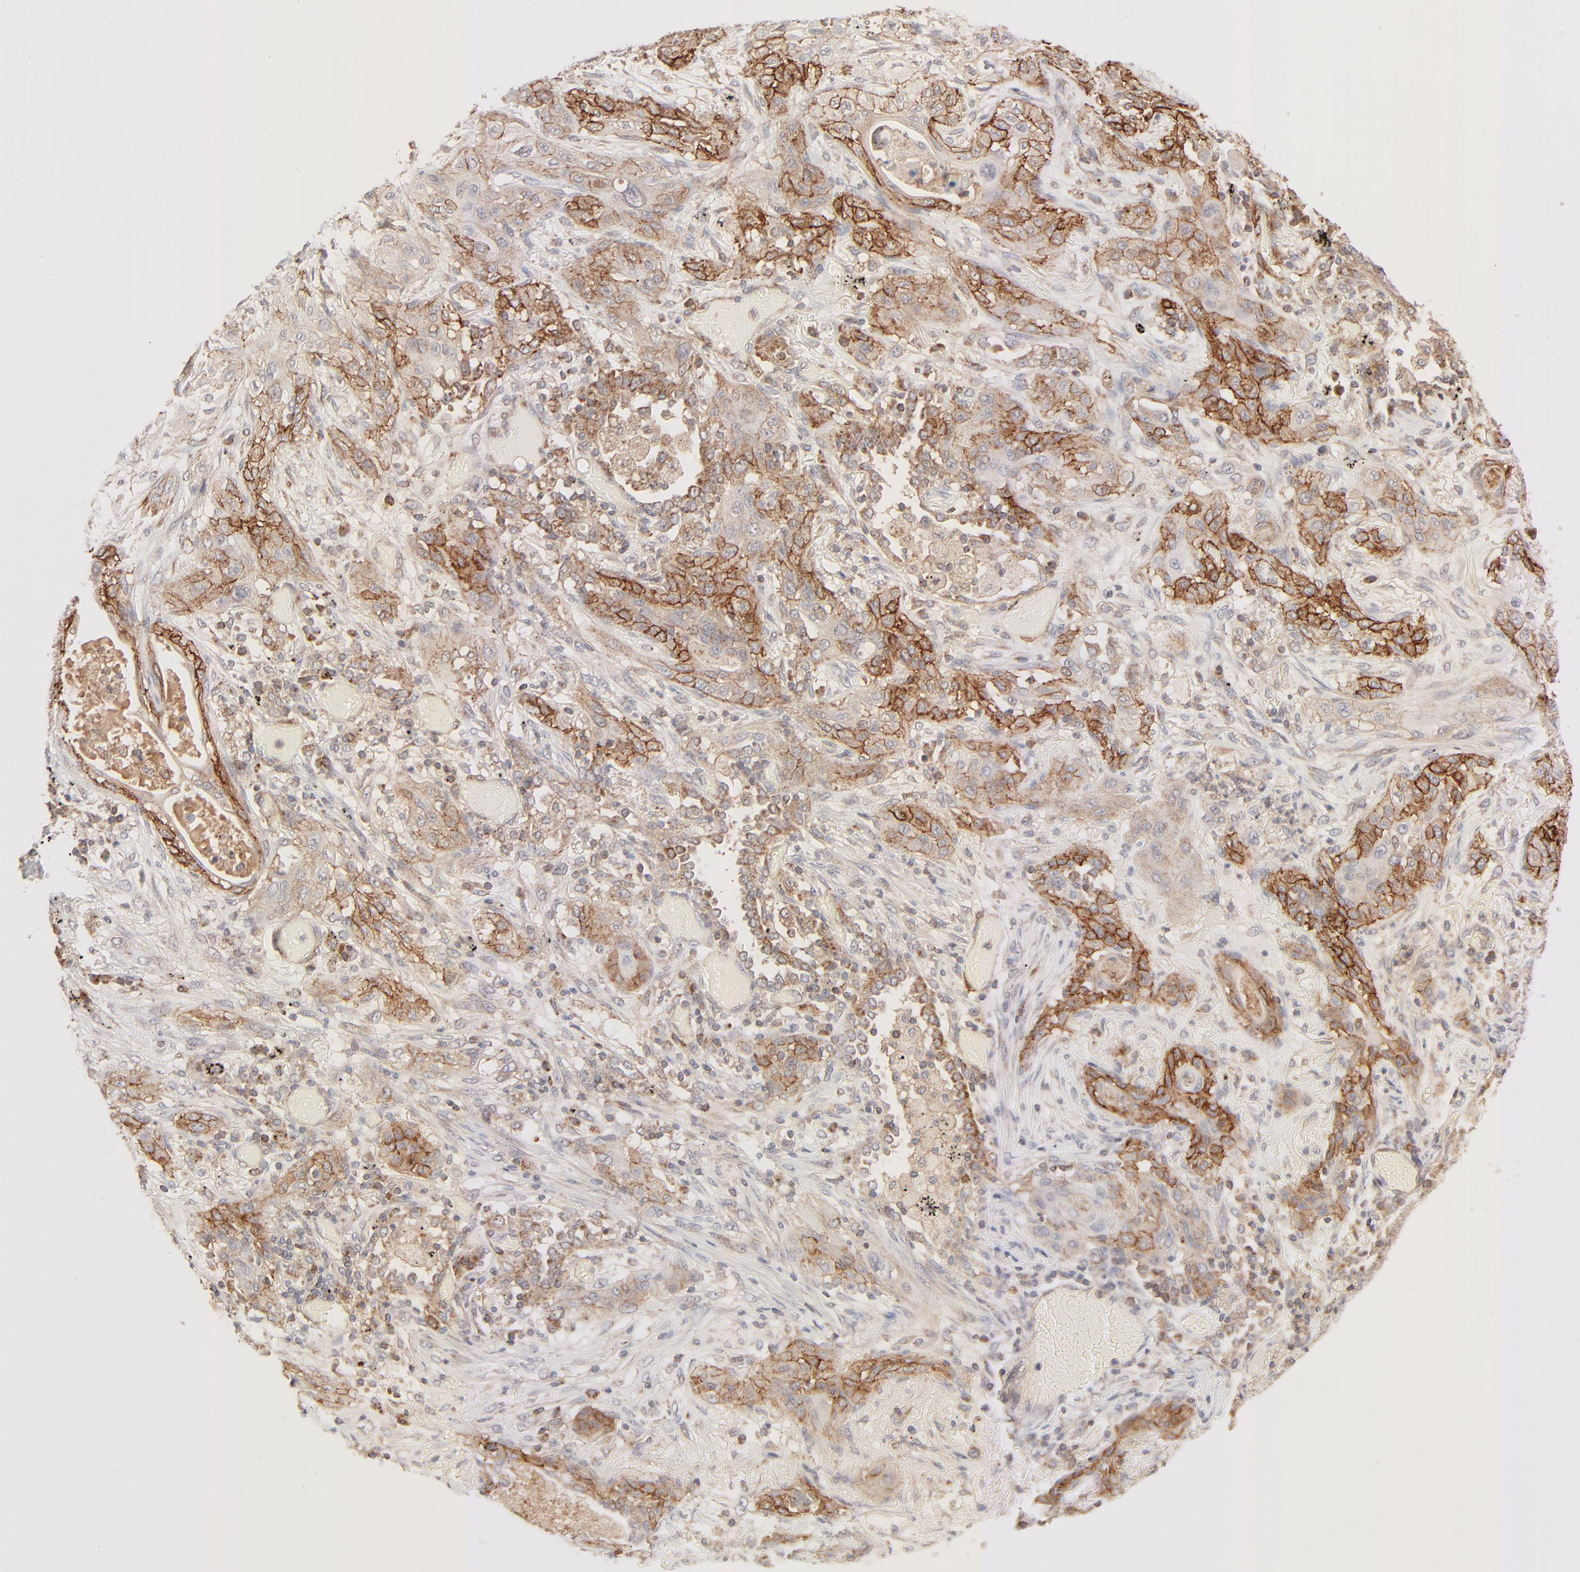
{"staining": {"intensity": "moderate", "quantity": "25%-75%", "location": "cytoplasmic/membranous"}, "tissue": "lung cancer", "cell_type": "Tumor cells", "image_type": "cancer", "snomed": [{"axis": "morphology", "description": "Squamous cell carcinoma, NOS"}, {"axis": "topography", "description": "Lung"}], "caption": "DAB immunohistochemical staining of human lung cancer displays moderate cytoplasmic/membranous protein expression in approximately 25%-75% of tumor cells.", "gene": "CSPG4", "patient": {"sex": "female", "age": 47}}